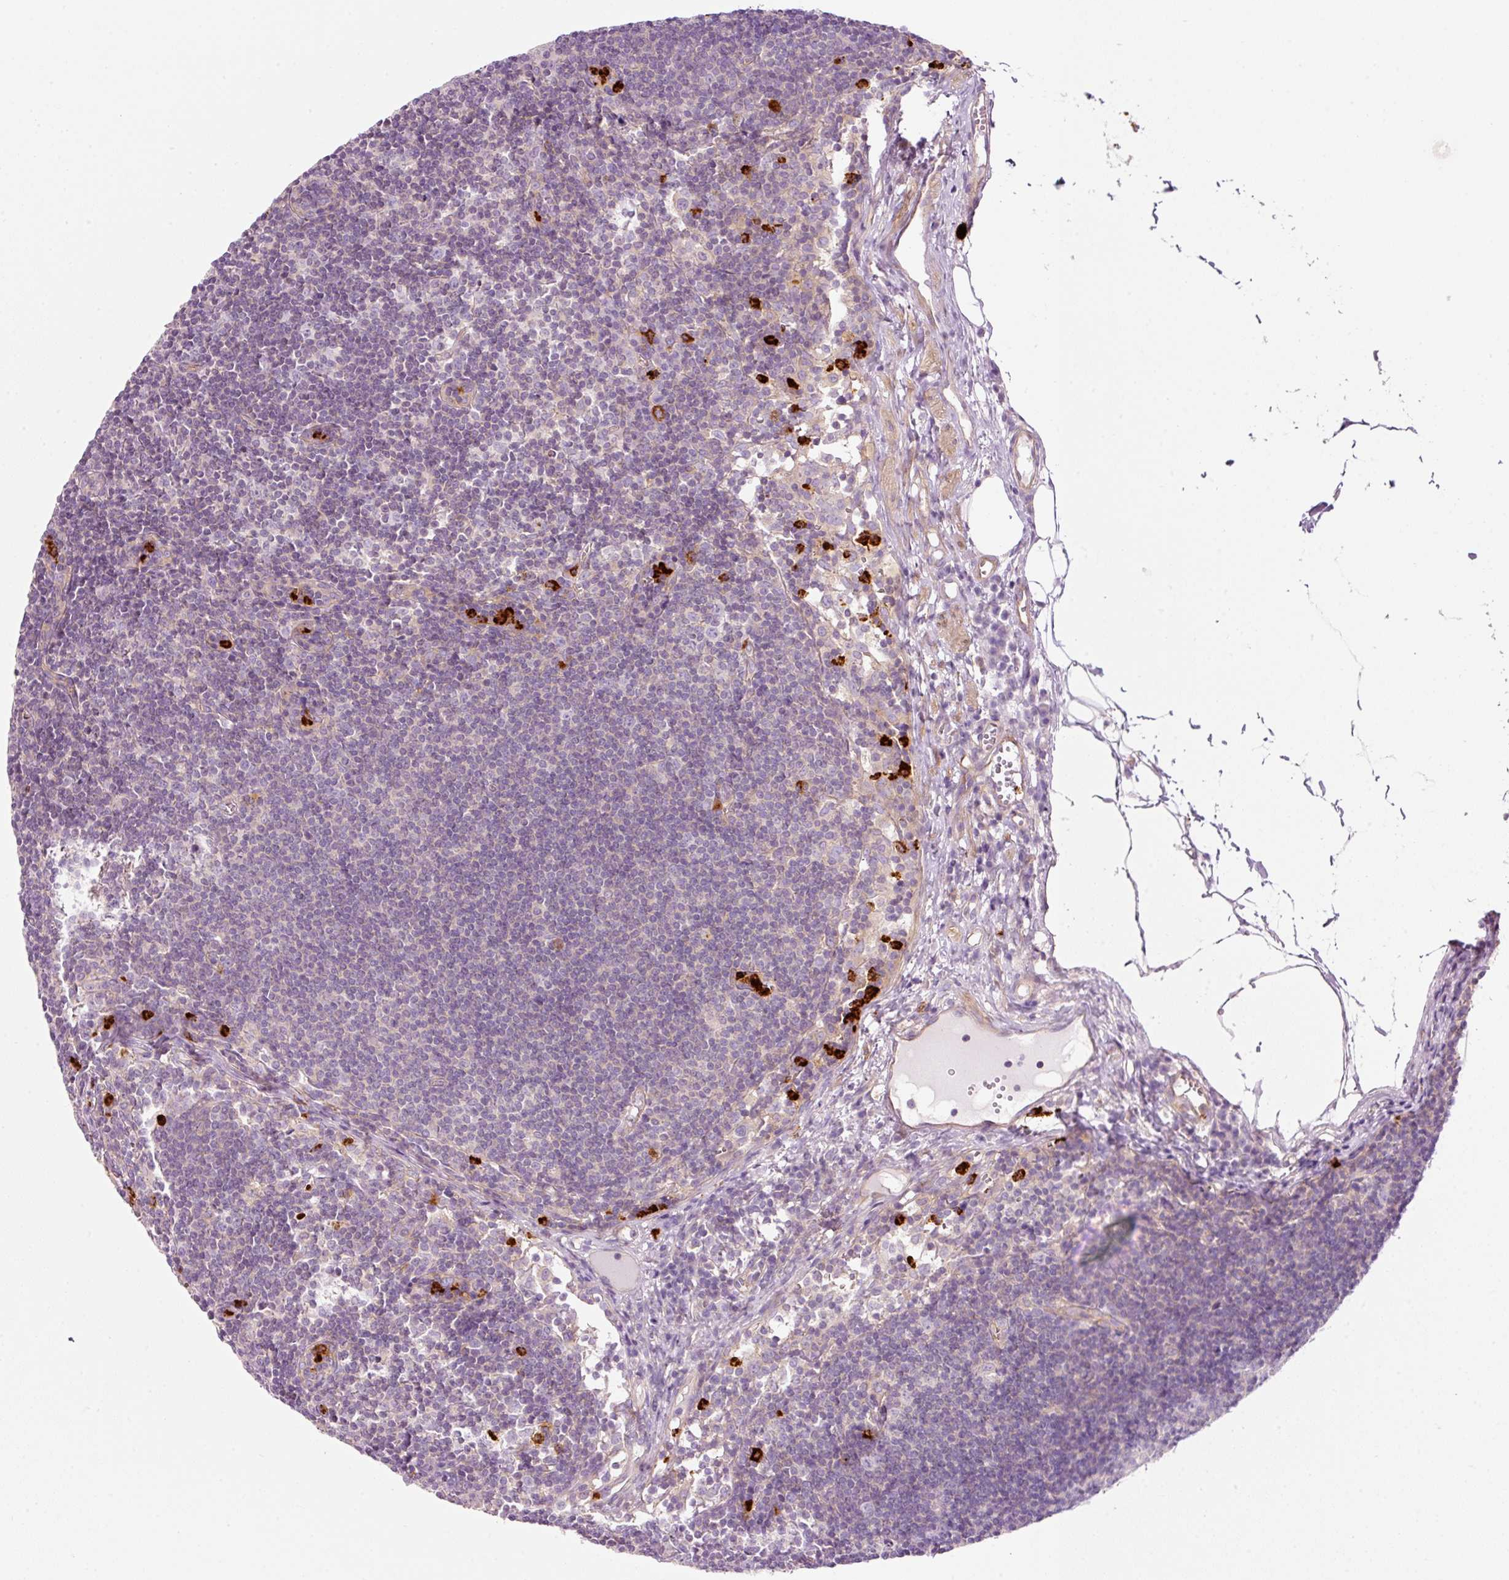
{"staining": {"intensity": "negative", "quantity": "none", "location": "none"}, "tissue": "lymph node", "cell_type": "Germinal center cells", "image_type": "normal", "snomed": [{"axis": "morphology", "description": "Normal tissue, NOS"}, {"axis": "topography", "description": "Lymph node"}], "caption": "Germinal center cells are negative for brown protein staining in unremarkable lymph node. Nuclei are stained in blue.", "gene": "MAP3K3", "patient": {"sex": "female", "age": 29}}